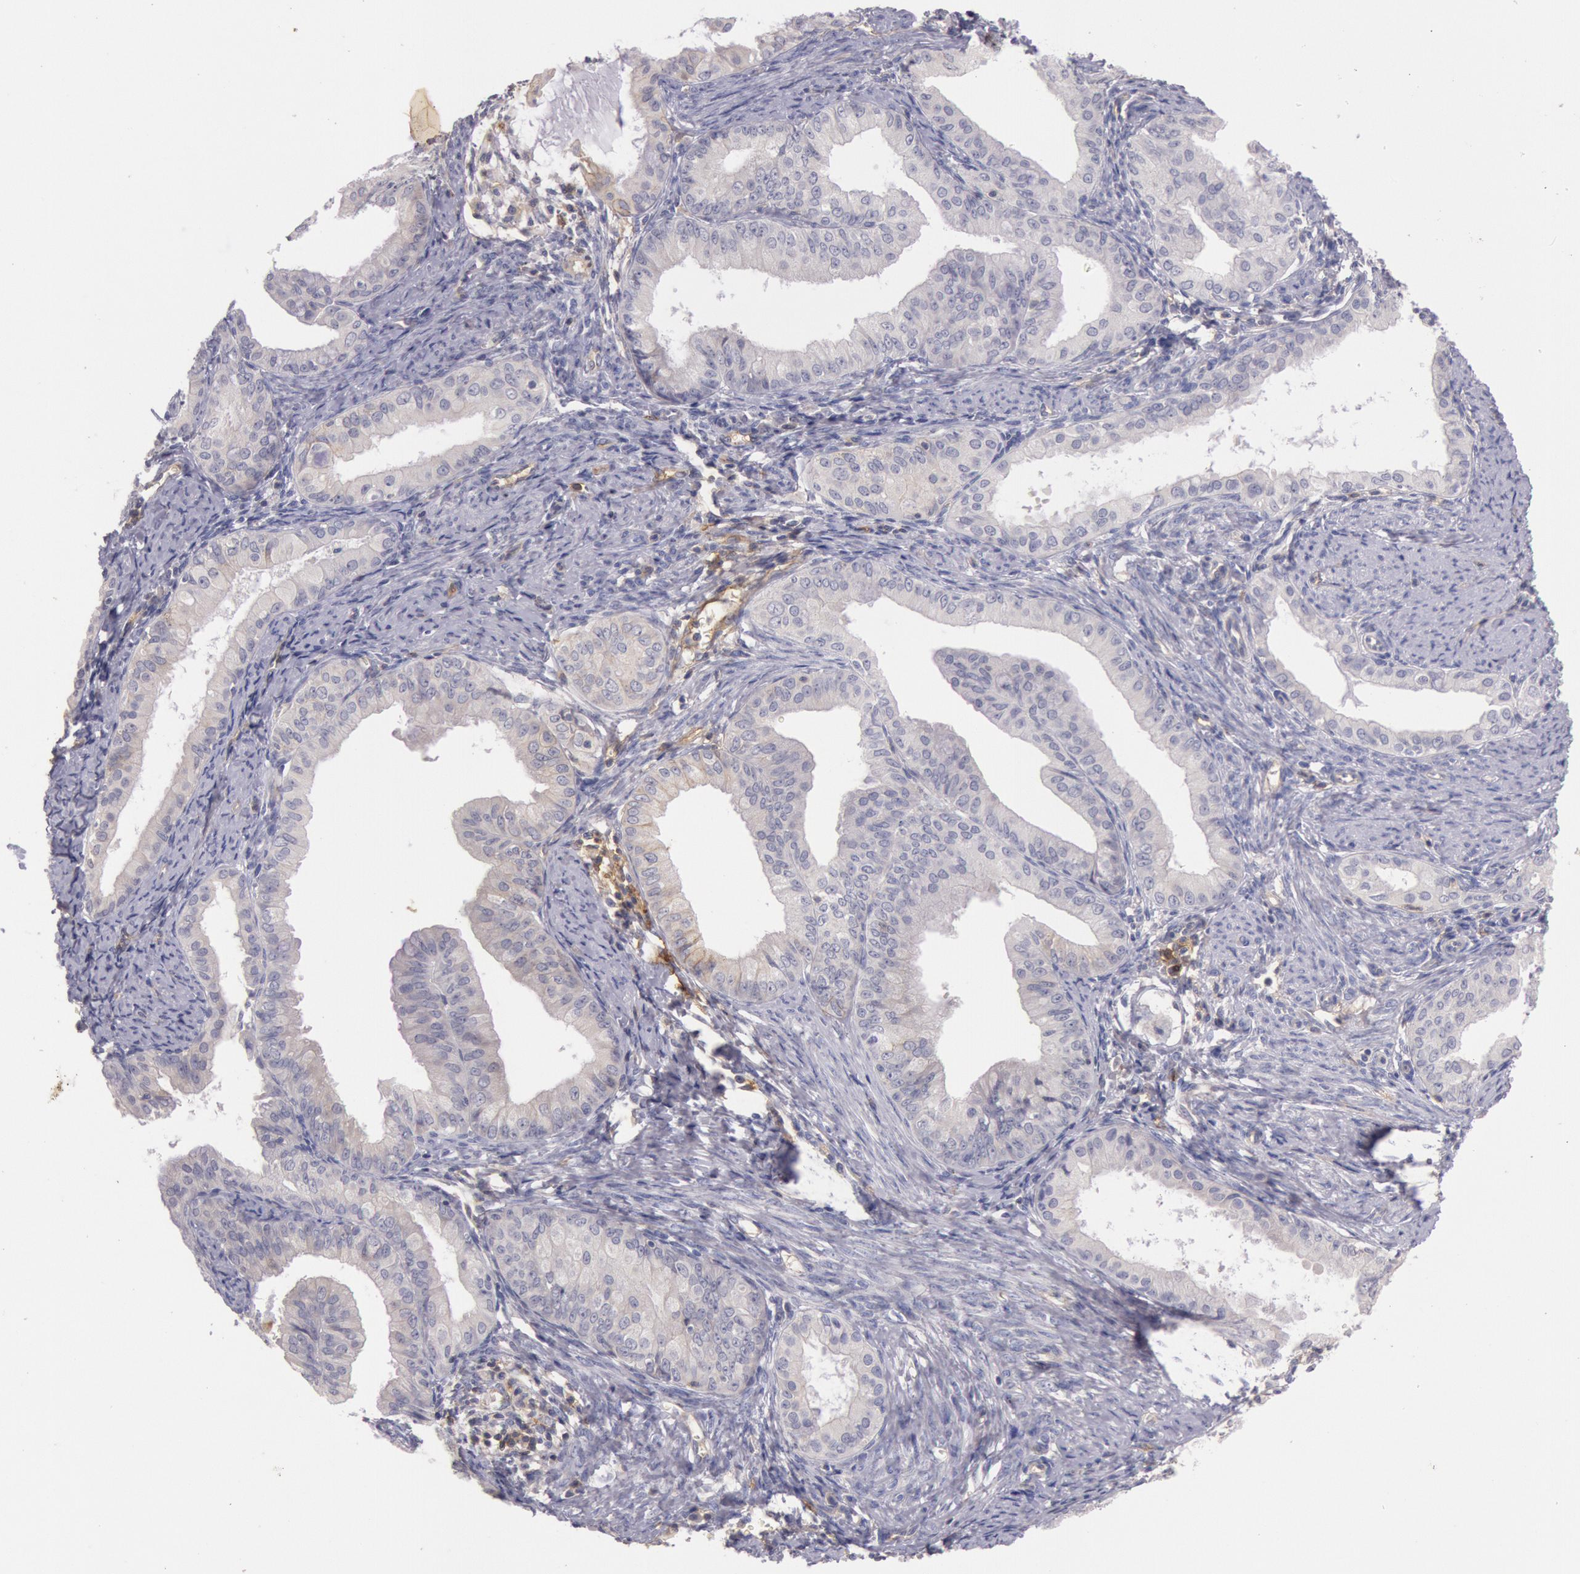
{"staining": {"intensity": "weak", "quantity": ">75%", "location": "cytoplasmic/membranous"}, "tissue": "endometrial cancer", "cell_type": "Tumor cells", "image_type": "cancer", "snomed": [{"axis": "morphology", "description": "Adenocarcinoma, NOS"}, {"axis": "topography", "description": "Endometrium"}], "caption": "The immunohistochemical stain labels weak cytoplasmic/membranous expression in tumor cells of endometrial adenocarcinoma tissue. (Stains: DAB (3,3'-diaminobenzidine) in brown, nuclei in blue, Microscopy: brightfield microscopy at high magnification).", "gene": "TRIB2", "patient": {"sex": "female", "age": 76}}